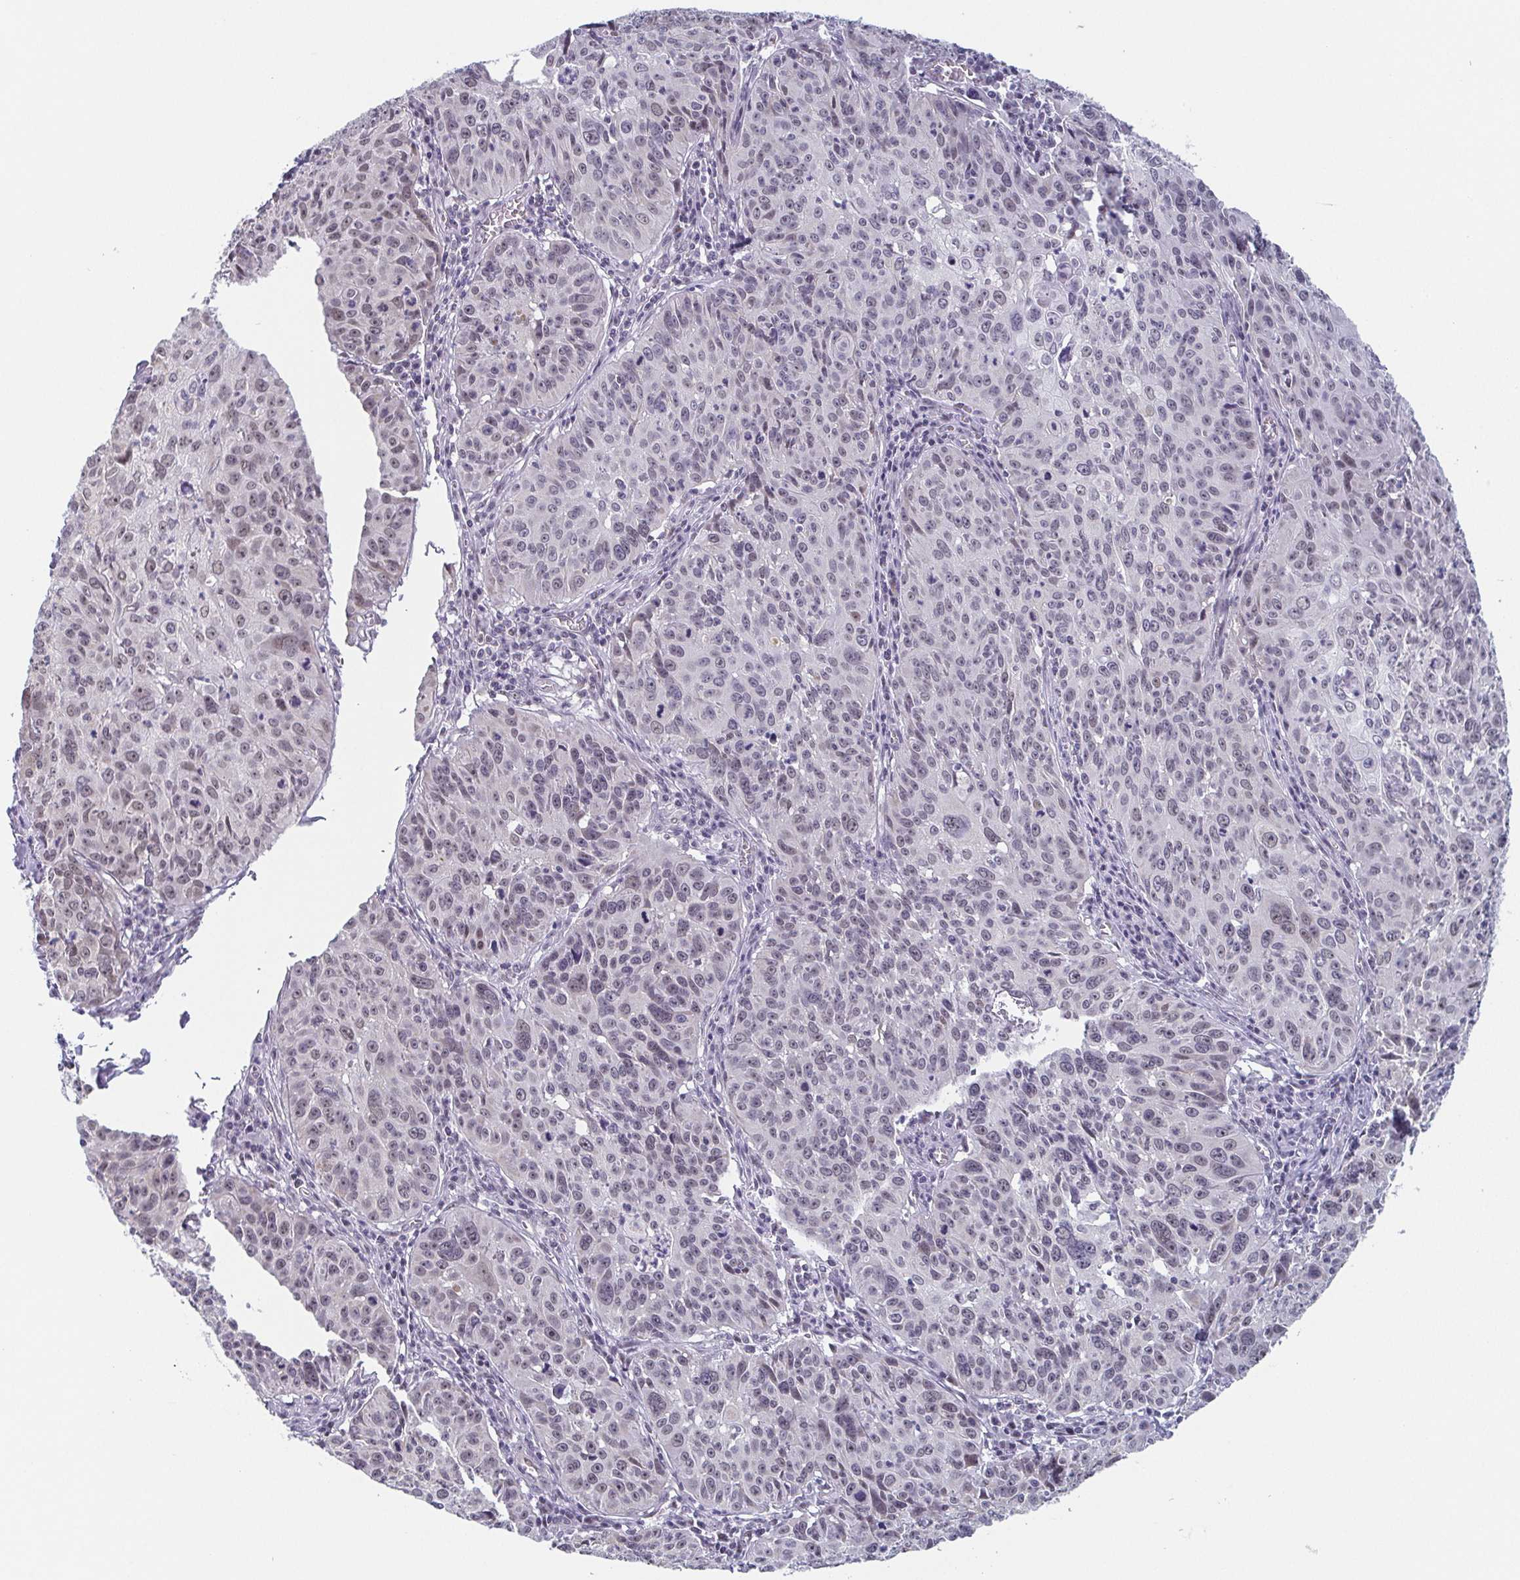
{"staining": {"intensity": "negative", "quantity": "none", "location": "none"}, "tissue": "cervical cancer", "cell_type": "Tumor cells", "image_type": "cancer", "snomed": [{"axis": "morphology", "description": "Squamous cell carcinoma, NOS"}, {"axis": "topography", "description": "Cervix"}], "caption": "Immunohistochemistry photomicrograph of neoplastic tissue: cervical squamous cell carcinoma stained with DAB (3,3'-diaminobenzidine) demonstrates no significant protein expression in tumor cells. The staining was performed using DAB (3,3'-diaminobenzidine) to visualize the protein expression in brown, while the nuclei were stained in blue with hematoxylin (Magnification: 20x).", "gene": "EXOSC7", "patient": {"sex": "female", "age": 31}}